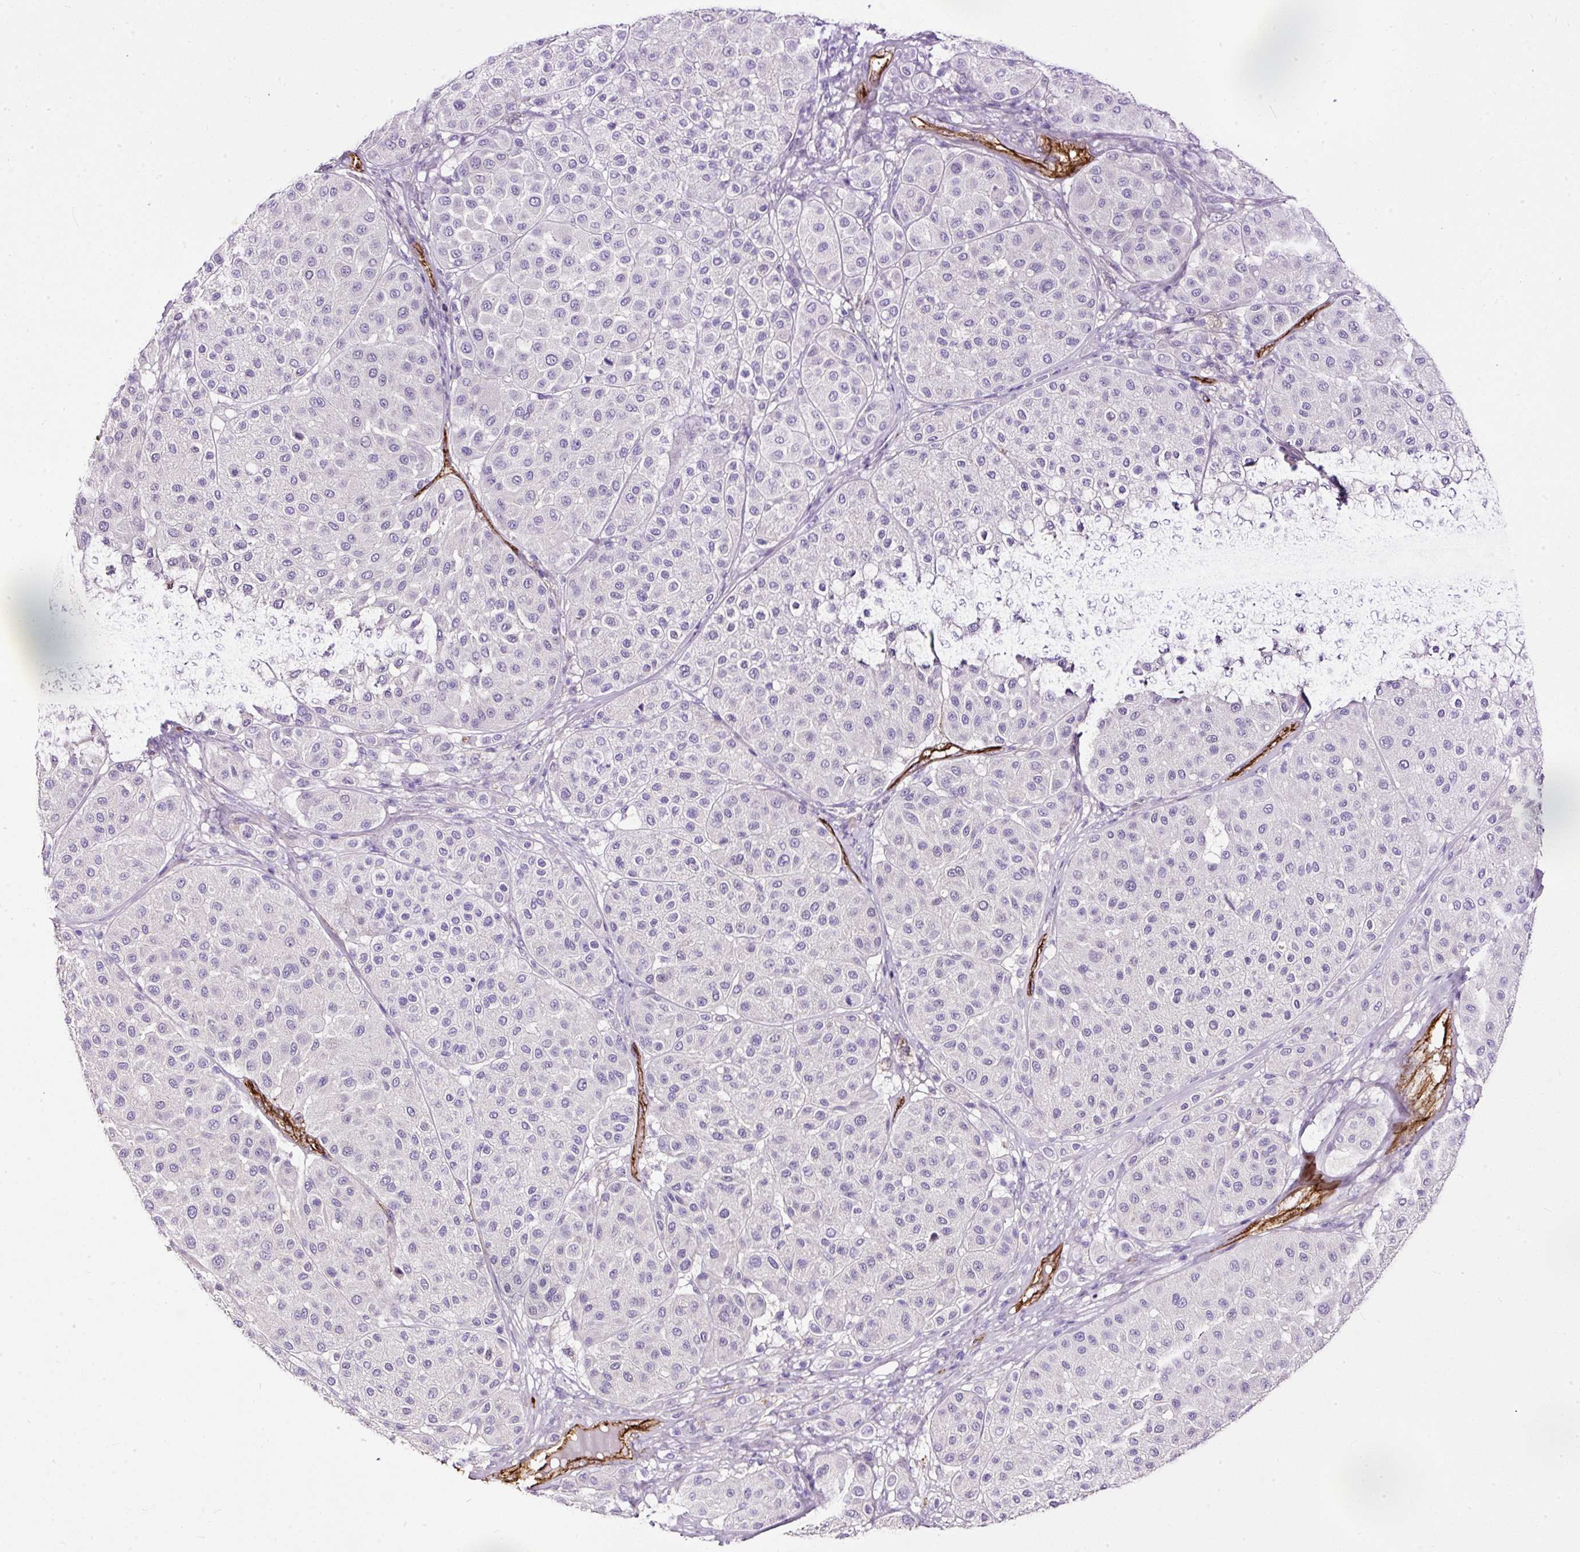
{"staining": {"intensity": "negative", "quantity": "none", "location": "none"}, "tissue": "melanoma", "cell_type": "Tumor cells", "image_type": "cancer", "snomed": [{"axis": "morphology", "description": "Malignant melanoma, Metastatic site"}, {"axis": "topography", "description": "Smooth muscle"}], "caption": "Tumor cells are negative for brown protein staining in malignant melanoma (metastatic site).", "gene": "MAGEB16", "patient": {"sex": "male", "age": 41}}